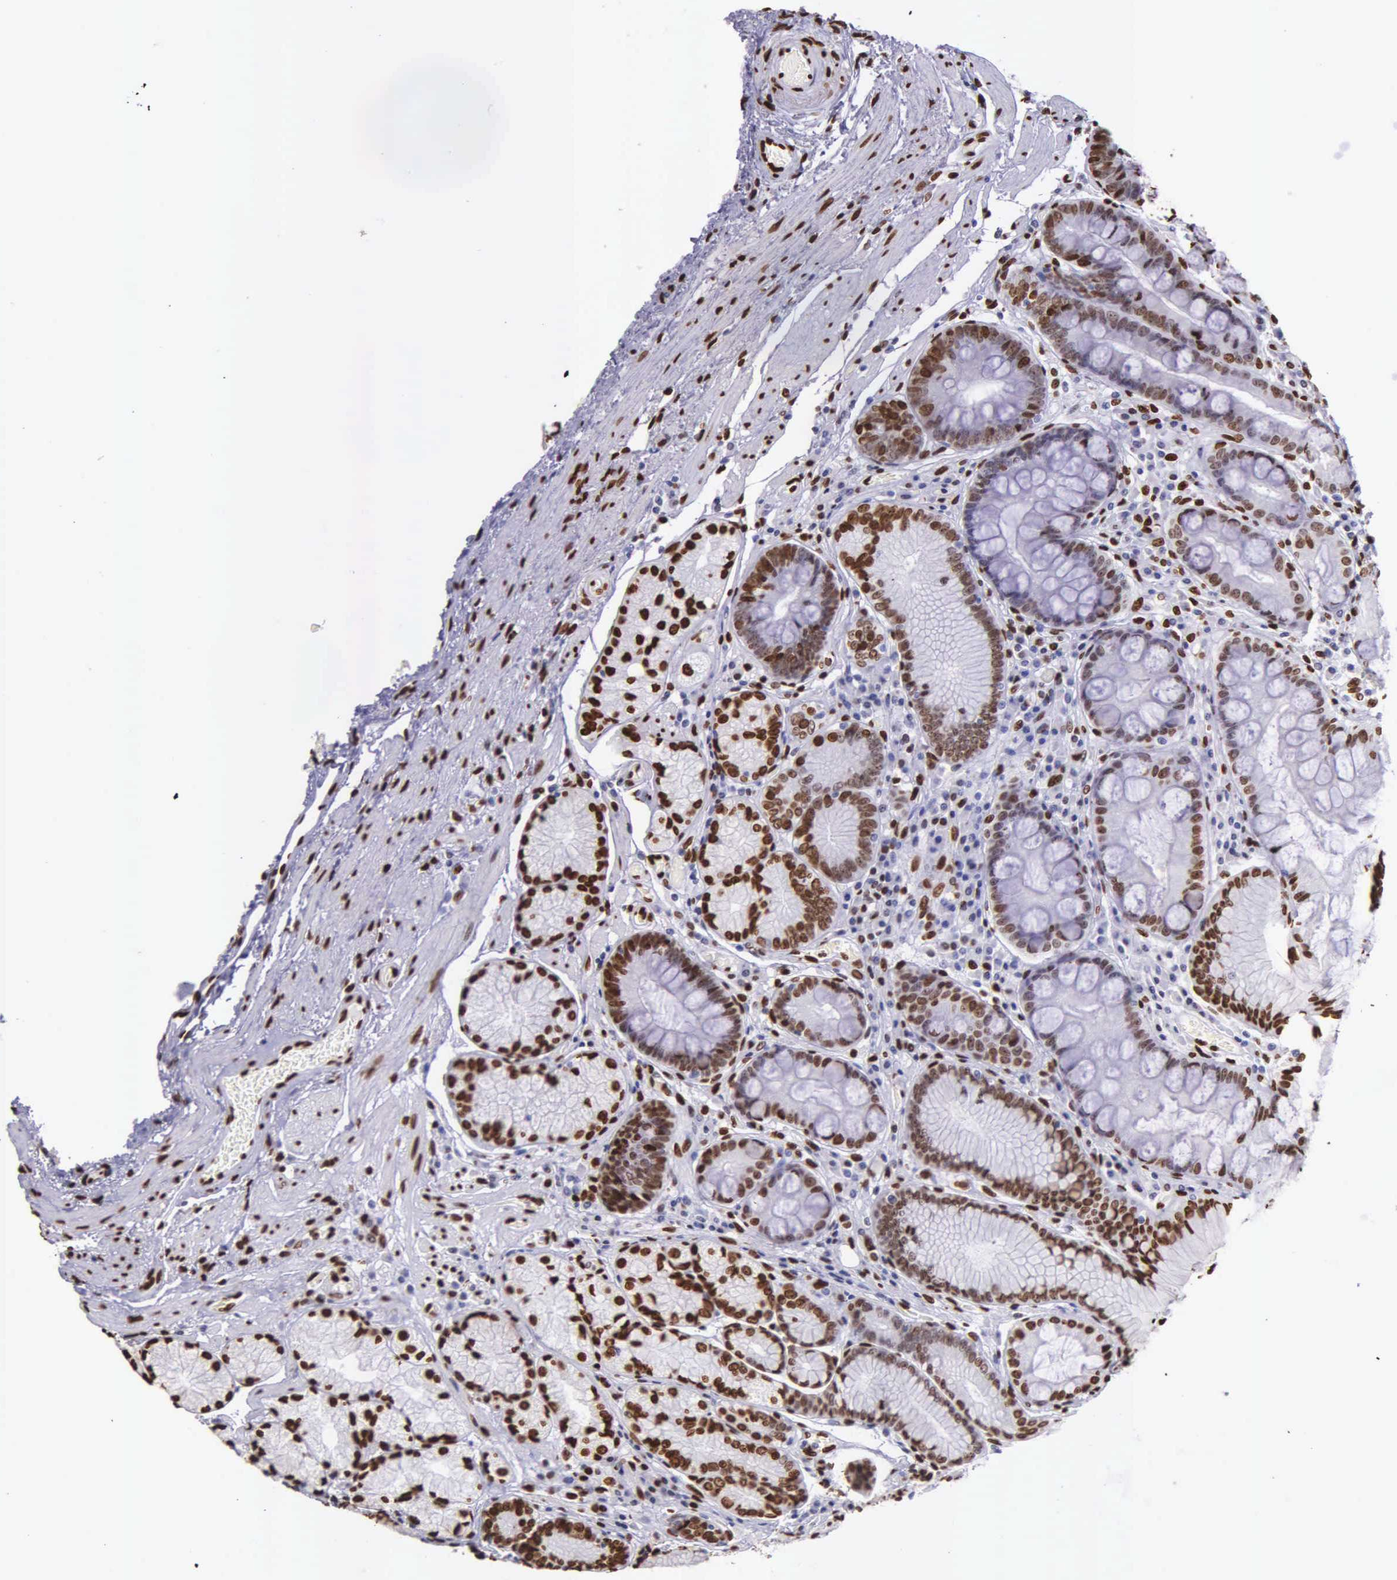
{"staining": {"intensity": "strong", "quantity": ">75%", "location": "nuclear"}, "tissue": "stomach", "cell_type": "Glandular cells", "image_type": "normal", "snomed": [{"axis": "morphology", "description": "Normal tissue, NOS"}, {"axis": "topography", "description": "Stomach, lower"}], "caption": "Immunohistochemical staining of unremarkable human stomach exhibits >75% levels of strong nuclear protein positivity in about >75% of glandular cells.", "gene": "H1", "patient": {"sex": "female", "age": 93}}